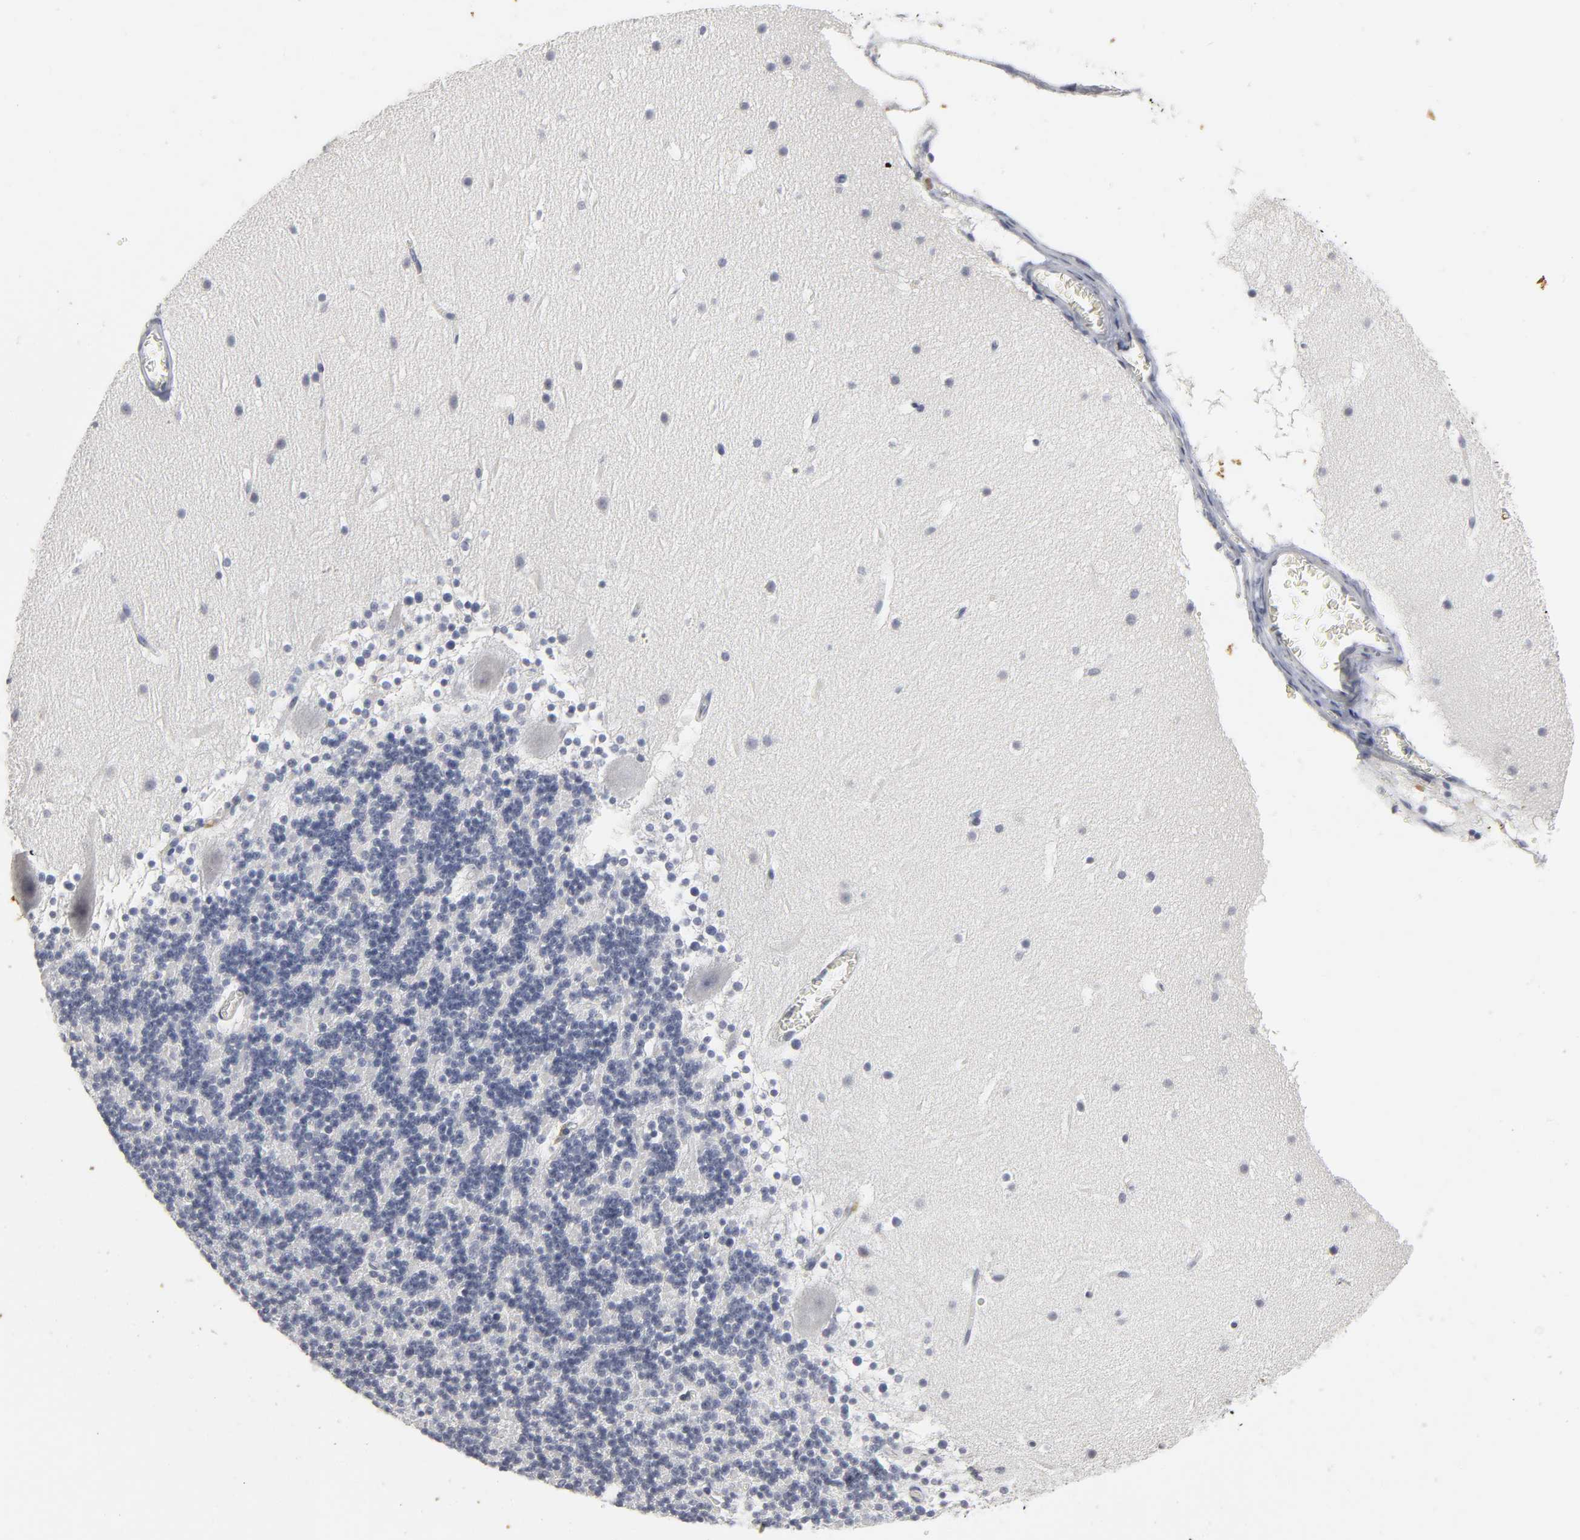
{"staining": {"intensity": "negative", "quantity": "none", "location": "none"}, "tissue": "cerebellum", "cell_type": "Cells in granular layer", "image_type": "normal", "snomed": [{"axis": "morphology", "description": "Normal tissue, NOS"}, {"axis": "topography", "description": "Cerebellum"}], "caption": "An image of human cerebellum is negative for staining in cells in granular layer. The staining was performed using DAB to visualize the protein expression in brown, while the nuclei were stained in blue with hematoxylin (Magnification: 20x).", "gene": "TCAP", "patient": {"sex": "male", "age": 45}}